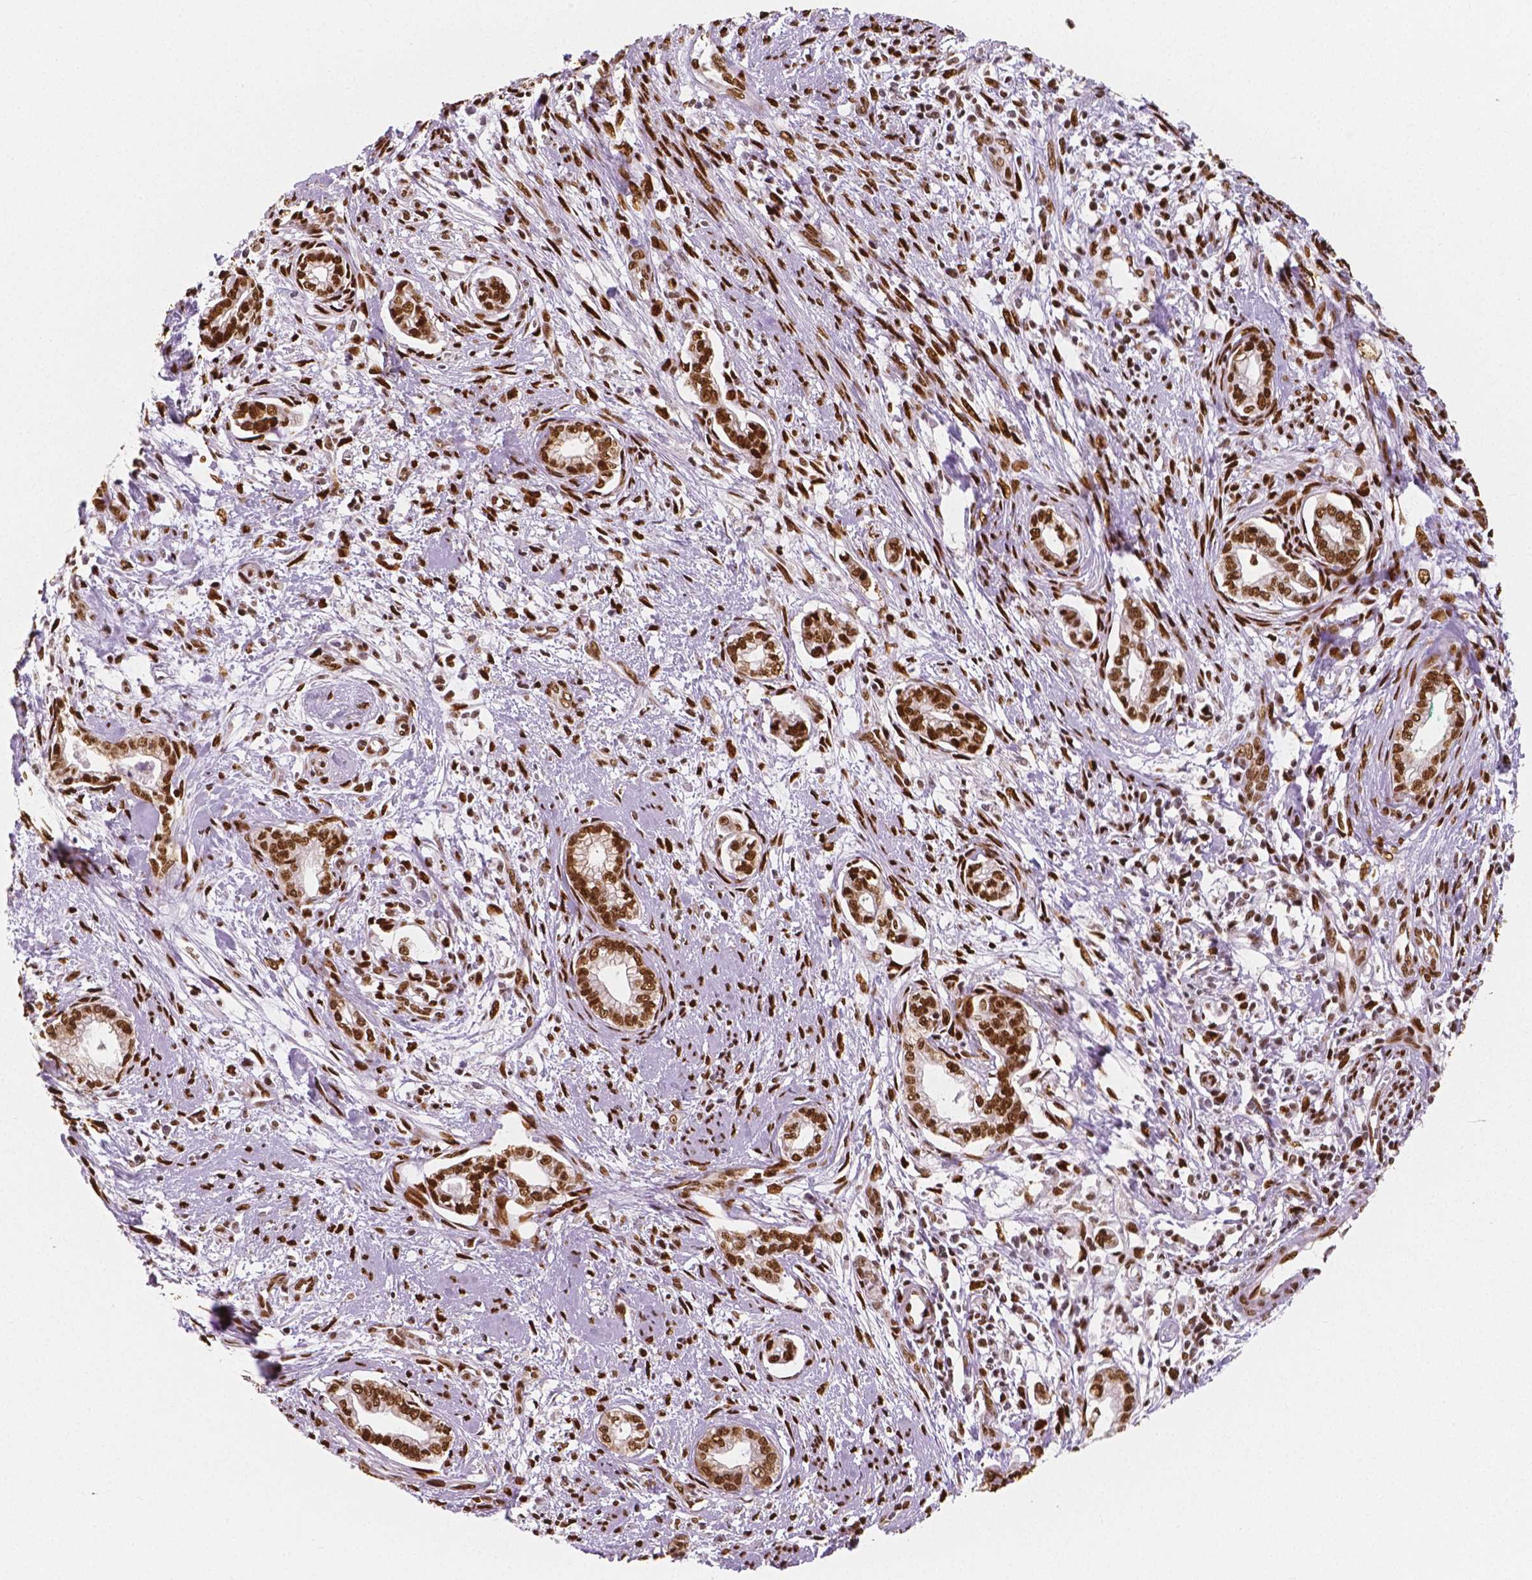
{"staining": {"intensity": "strong", "quantity": ">75%", "location": "nuclear"}, "tissue": "cervical cancer", "cell_type": "Tumor cells", "image_type": "cancer", "snomed": [{"axis": "morphology", "description": "Adenocarcinoma, NOS"}, {"axis": "topography", "description": "Cervix"}], "caption": "DAB (3,3'-diaminobenzidine) immunohistochemical staining of cervical cancer demonstrates strong nuclear protein expression in approximately >75% of tumor cells. (Brightfield microscopy of DAB IHC at high magnification).", "gene": "NUCKS1", "patient": {"sex": "female", "age": 62}}